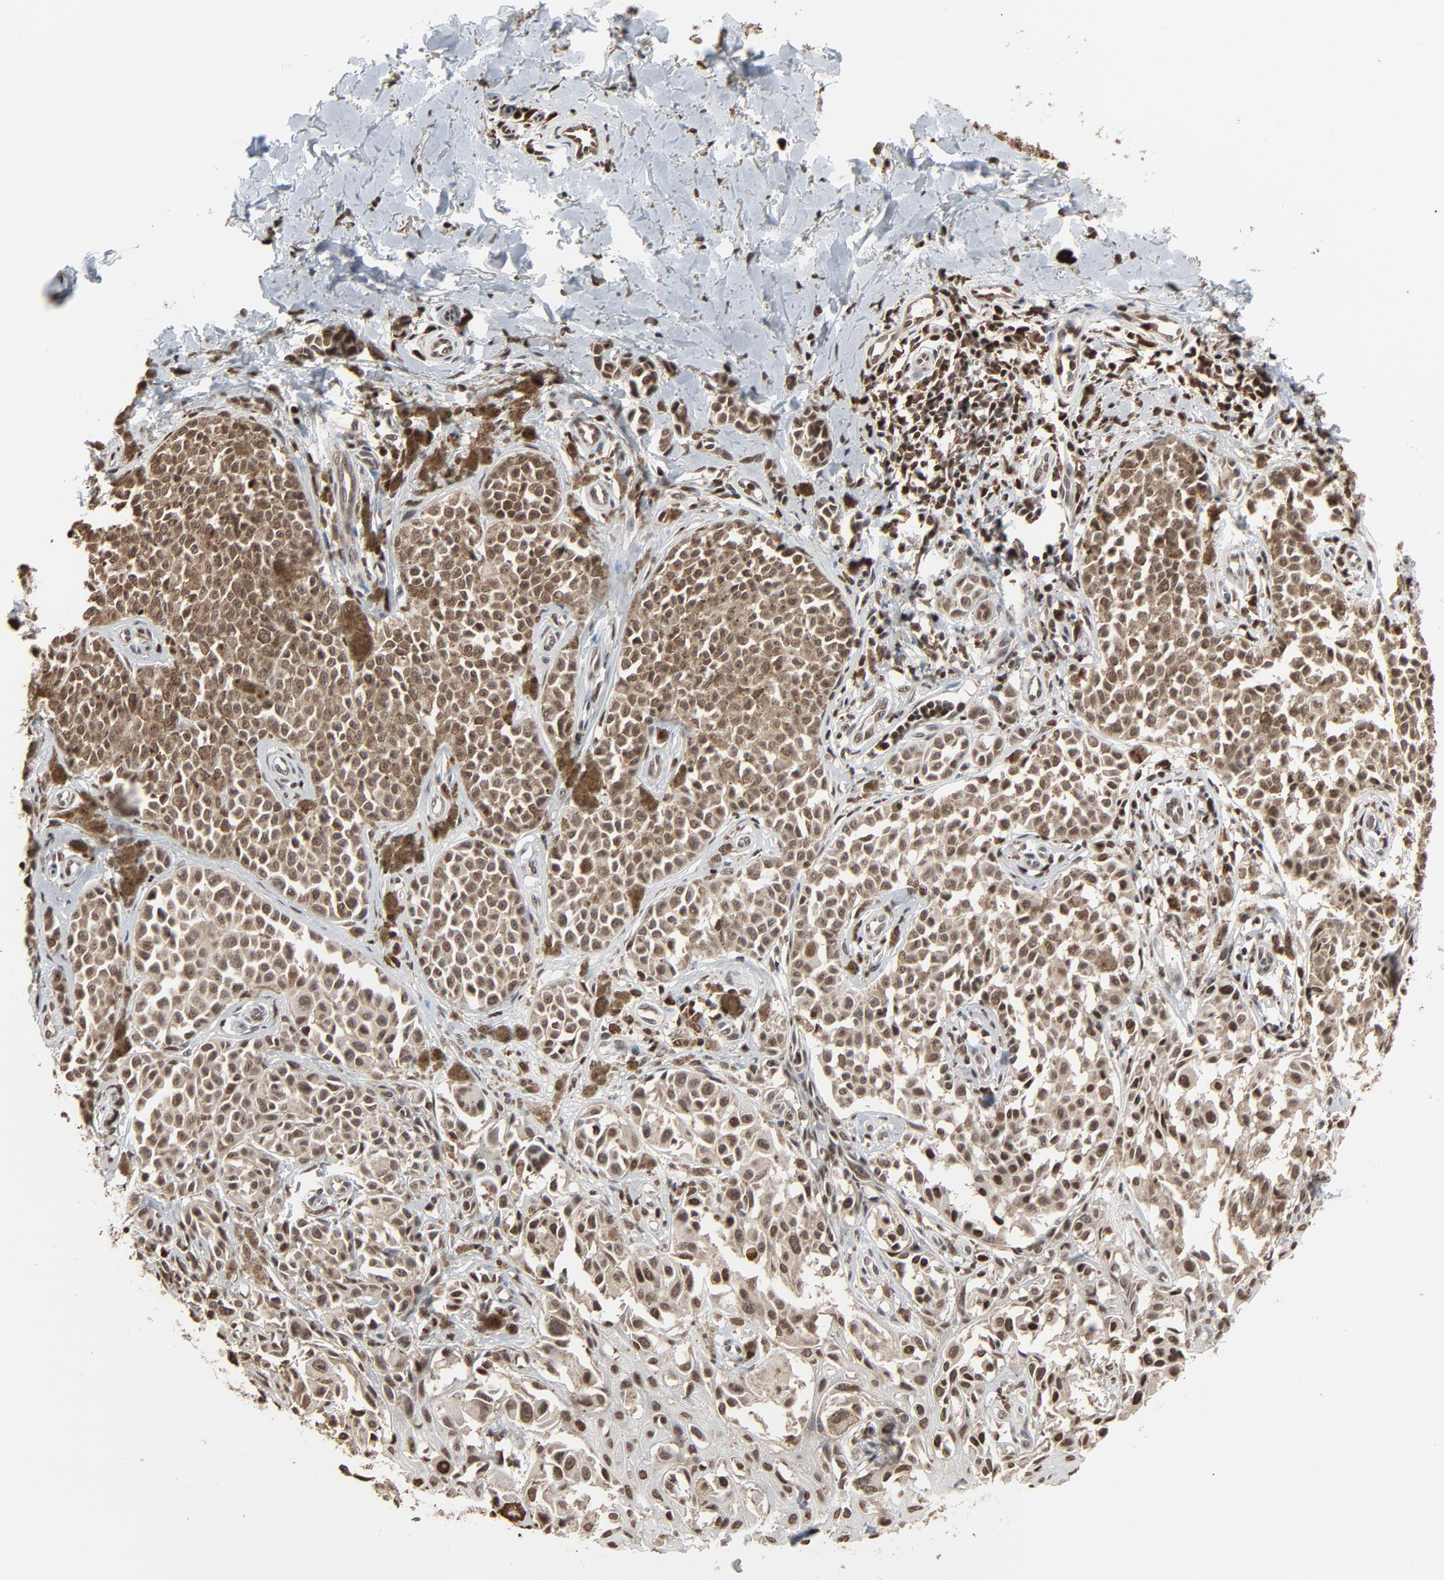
{"staining": {"intensity": "moderate", "quantity": ">75%", "location": "cytoplasmic/membranous,nuclear"}, "tissue": "melanoma", "cell_type": "Tumor cells", "image_type": "cancer", "snomed": [{"axis": "morphology", "description": "Malignant melanoma, NOS"}, {"axis": "topography", "description": "Skin"}], "caption": "Immunohistochemistry (IHC) (DAB (3,3'-diaminobenzidine)) staining of malignant melanoma shows moderate cytoplasmic/membranous and nuclear protein positivity in approximately >75% of tumor cells.", "gene": "RPS6KA3", "patient": {"sex": "female", "age": 38}}